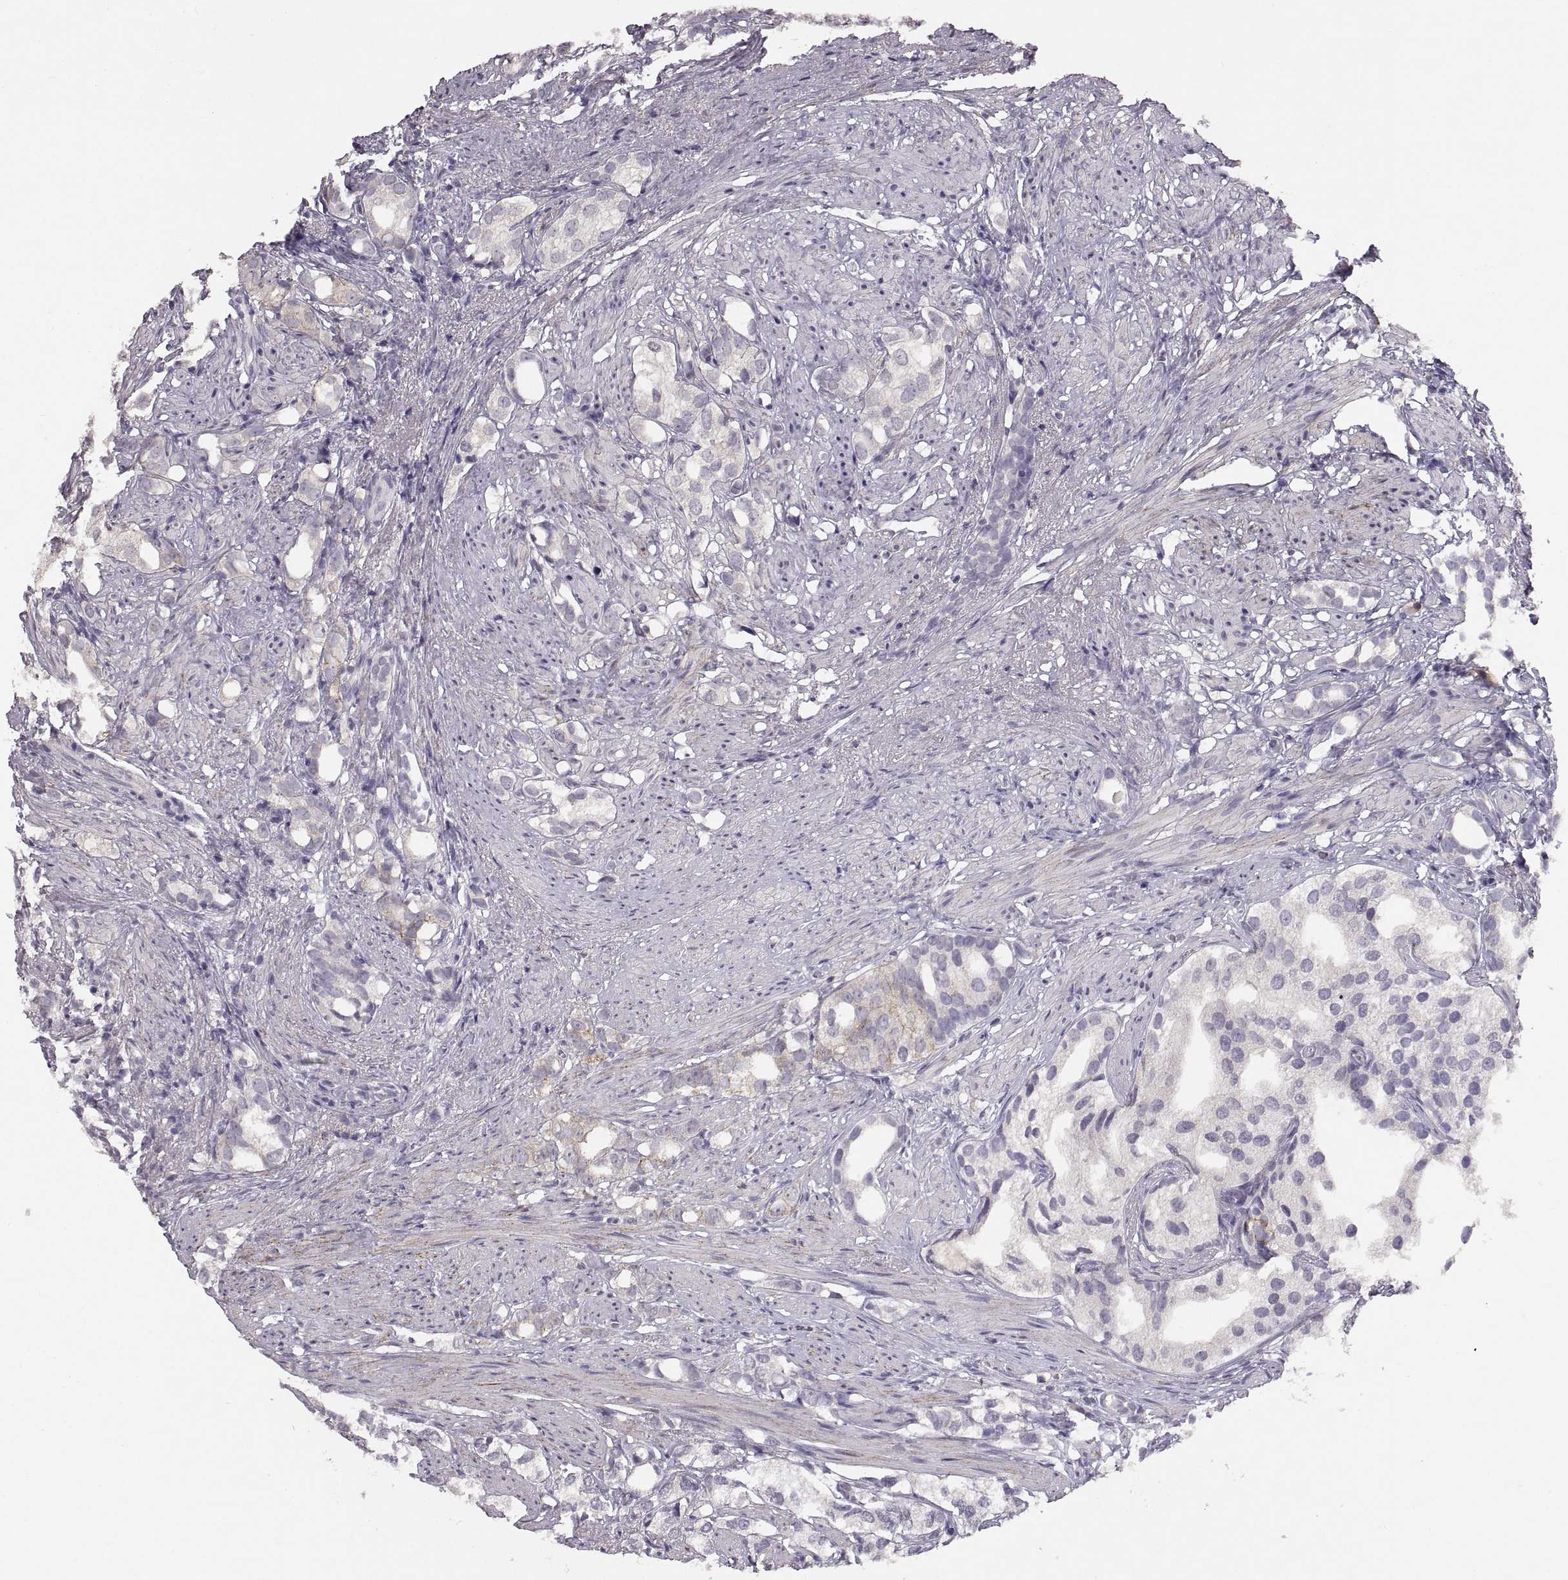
{"staining": {"intensity": "strong", "quantity": "<25%", "location": "cytoplasmic/membranous"}, "tissue": "prostate cancer", "cell_type": "Tumor cells", "image_type": "cancer", "snomed": [{"axis": "morphology", "description": "Adenocarcinoma, High grade"}, {"axis": "topography", "description": "Prostate"}], "caption": "Protein staining demonstrates strong cytoplasmic/membranous positivity in about <25% of tumor cells in prostate cancer.", "gene": "CDH2", "patient": {"sex": "male", "age": 82}}